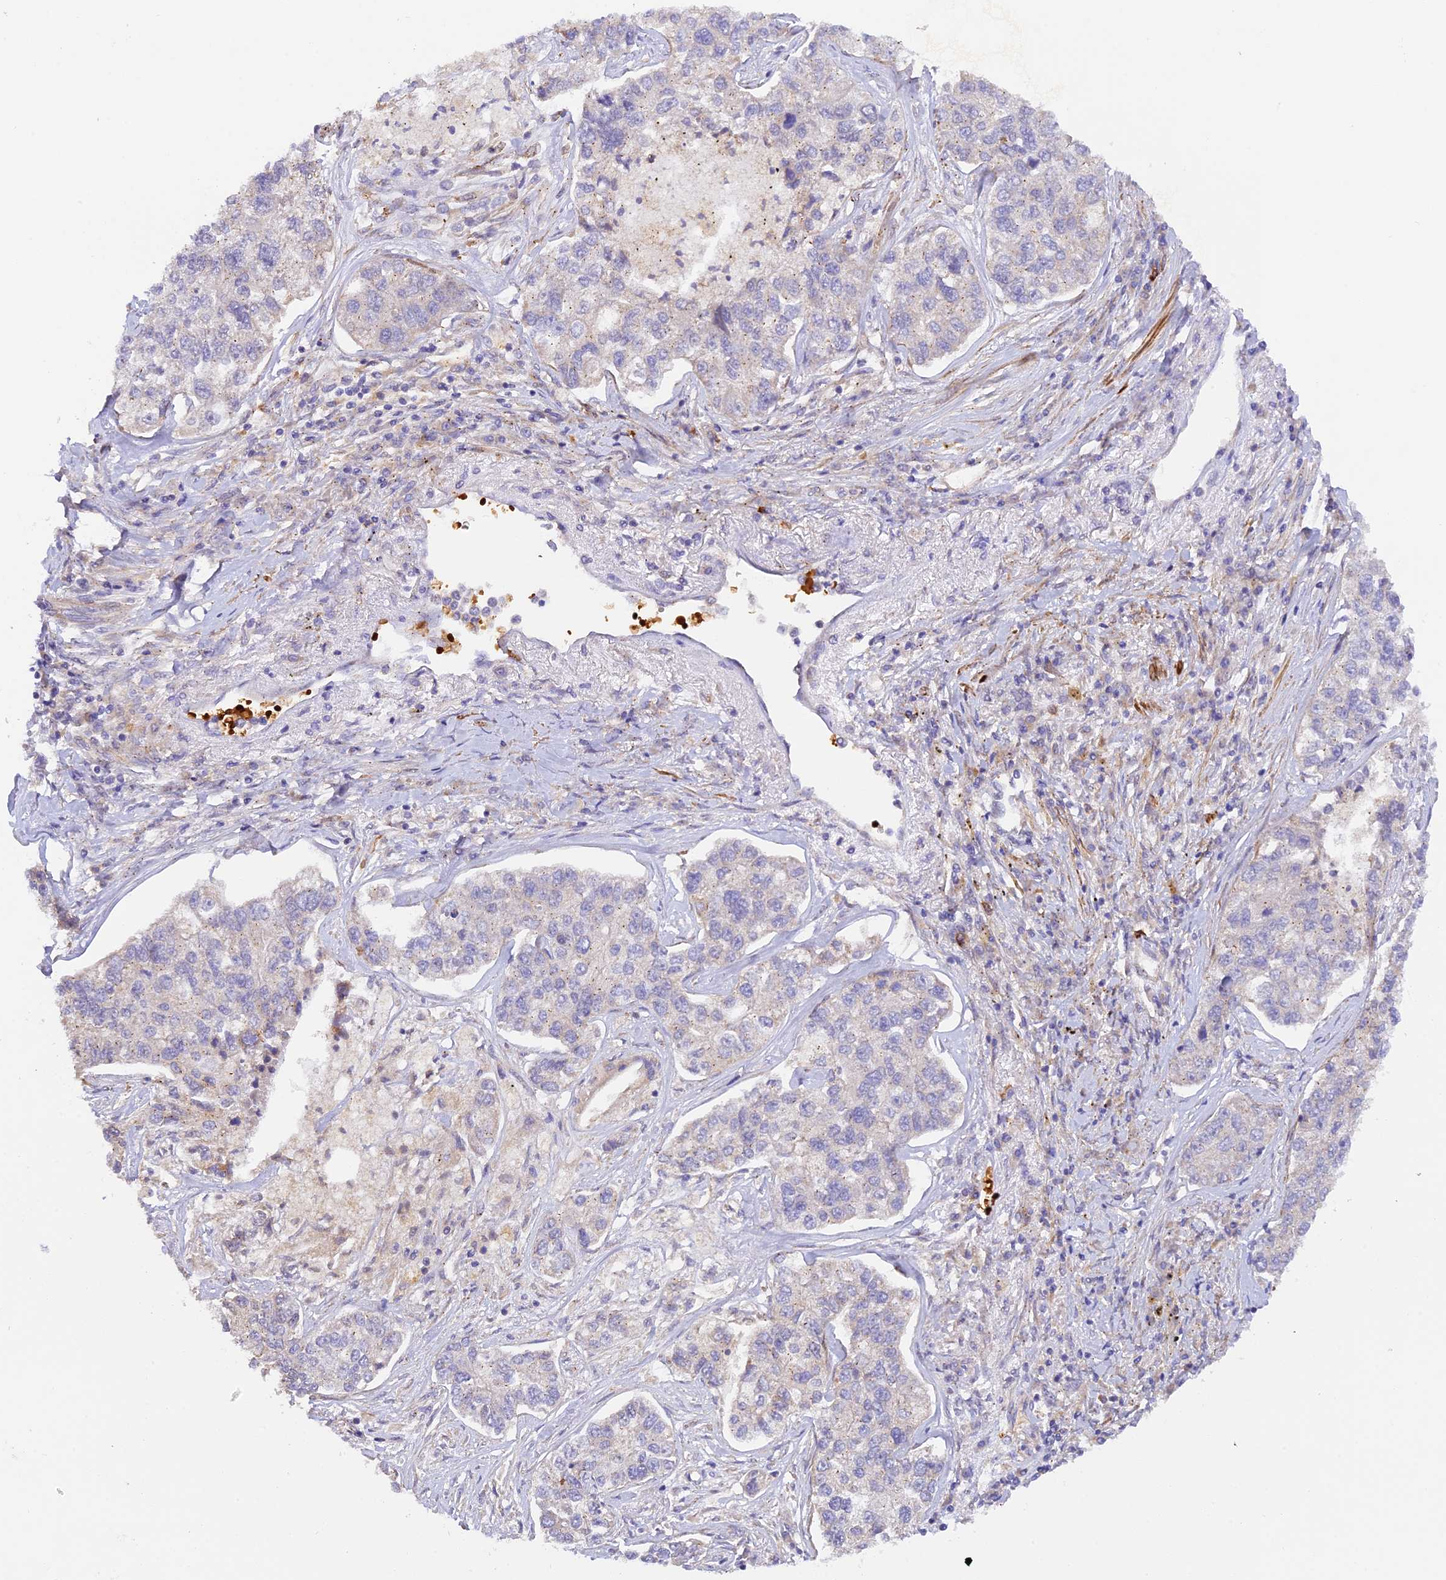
{"staining": {"intensity": "negative", "quantity": "none", "location": "none"}, "tissue": "lung cancer", "cell_type": "Tumor cells", "image_type": "cancer", "snomed": [{"axis": "morphology", "description": "Adenocarcinoma, NOS"}, {"axis": "topography", "description": "Lung"}], "caption": "Lung cancer was stained to show a protein in brown. There is no significant positivity in tumor cells.", "gene": "WDFY4", "patient": {"sex": "male", "age": 49}}